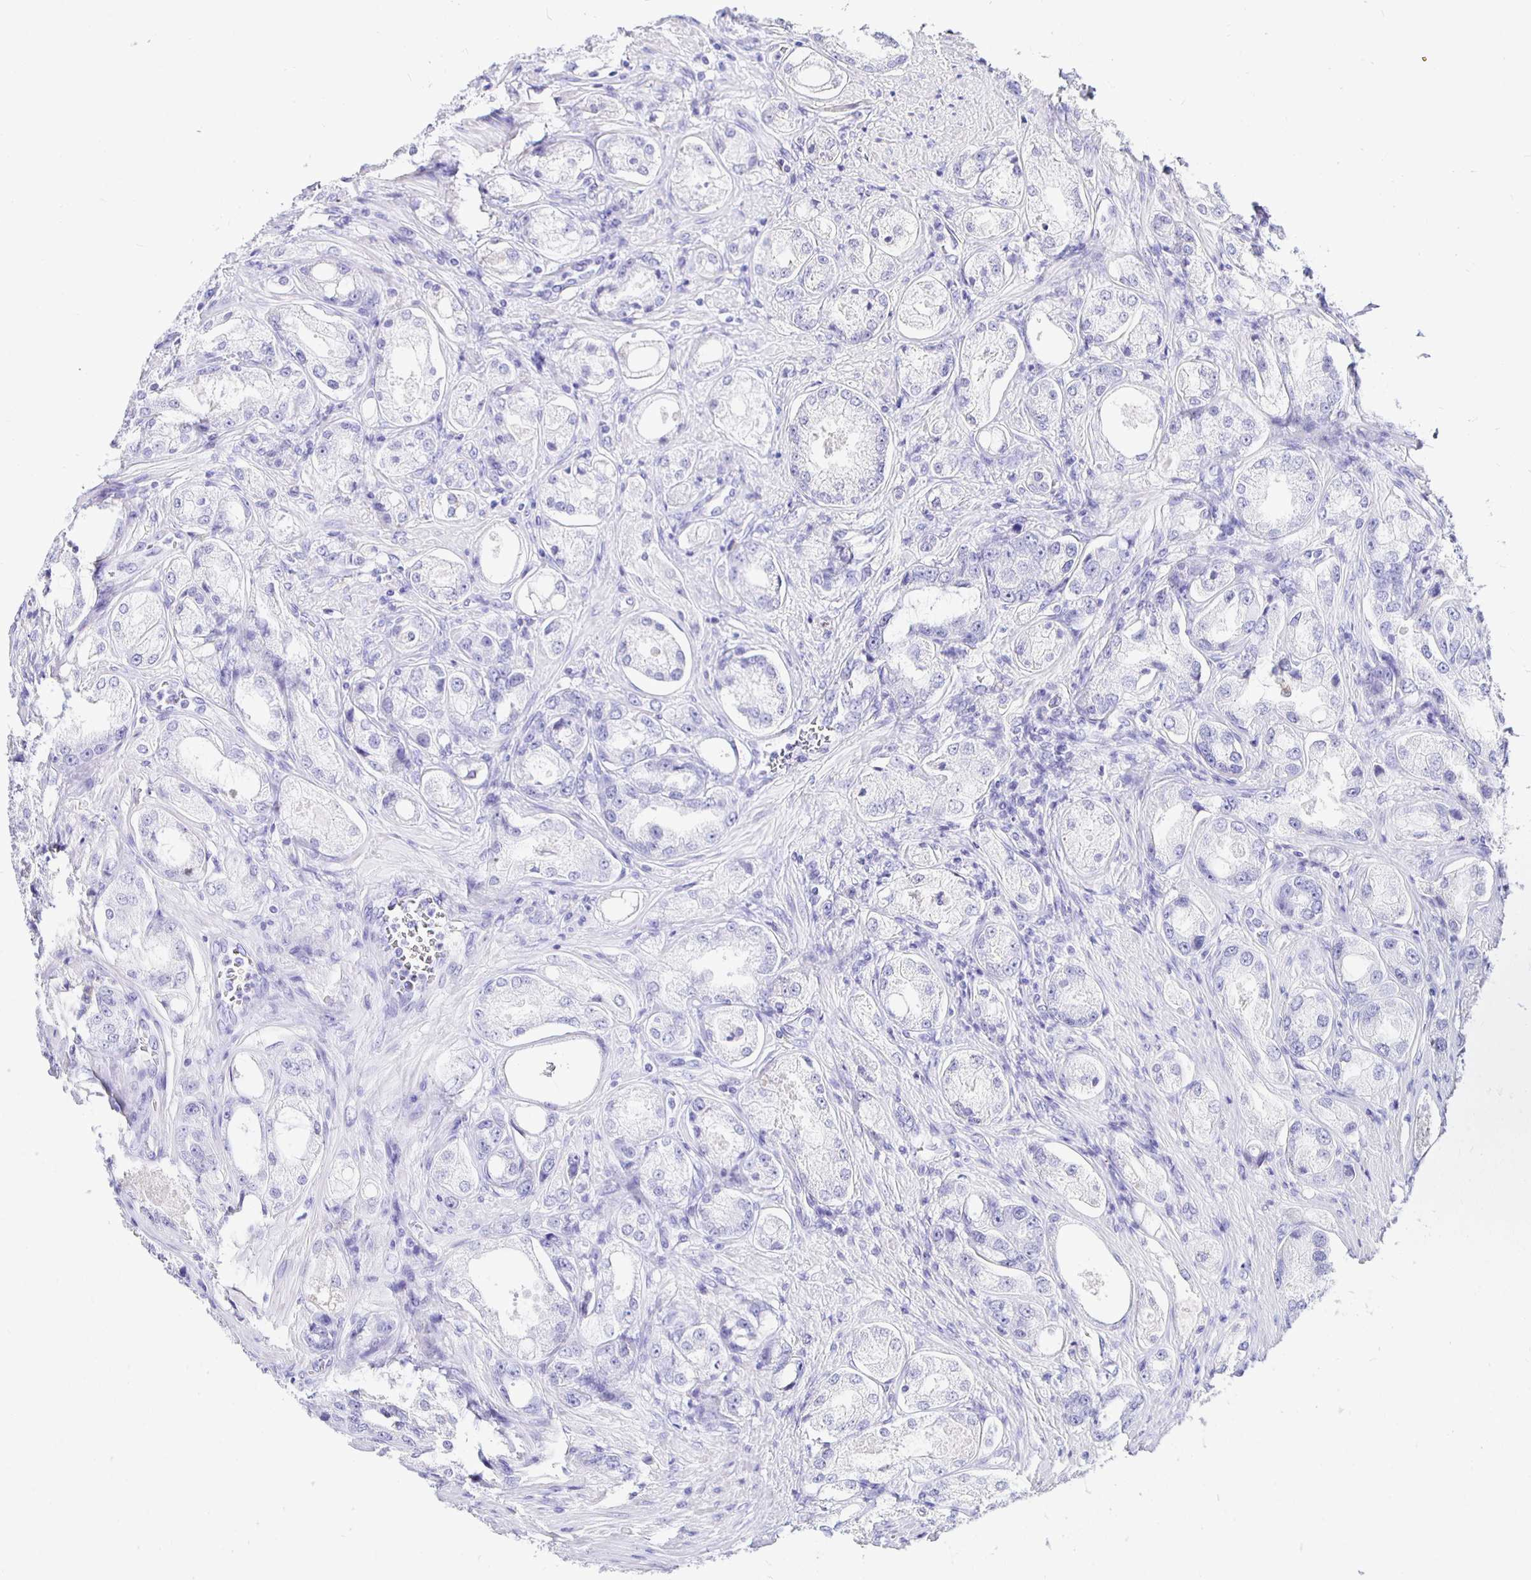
{"staining": {"intensity": "negative", "quantity": "none", "location": "none"}, "tissue": "prostate cancer", "cell_type": "Tumor cells", "image_type": "cancer", "snomed": [{"axis": "morphology", "description": "Adenocarcinoma, Low grade"}, {"axis": "topography", "description": "Prostate"}], "caption": "The micrograph shows no staining of tumor cells in prostate low-grade adenocarcinoma.", "gene": "UMOD", "patient": {"sex": "male", "age": 68}}